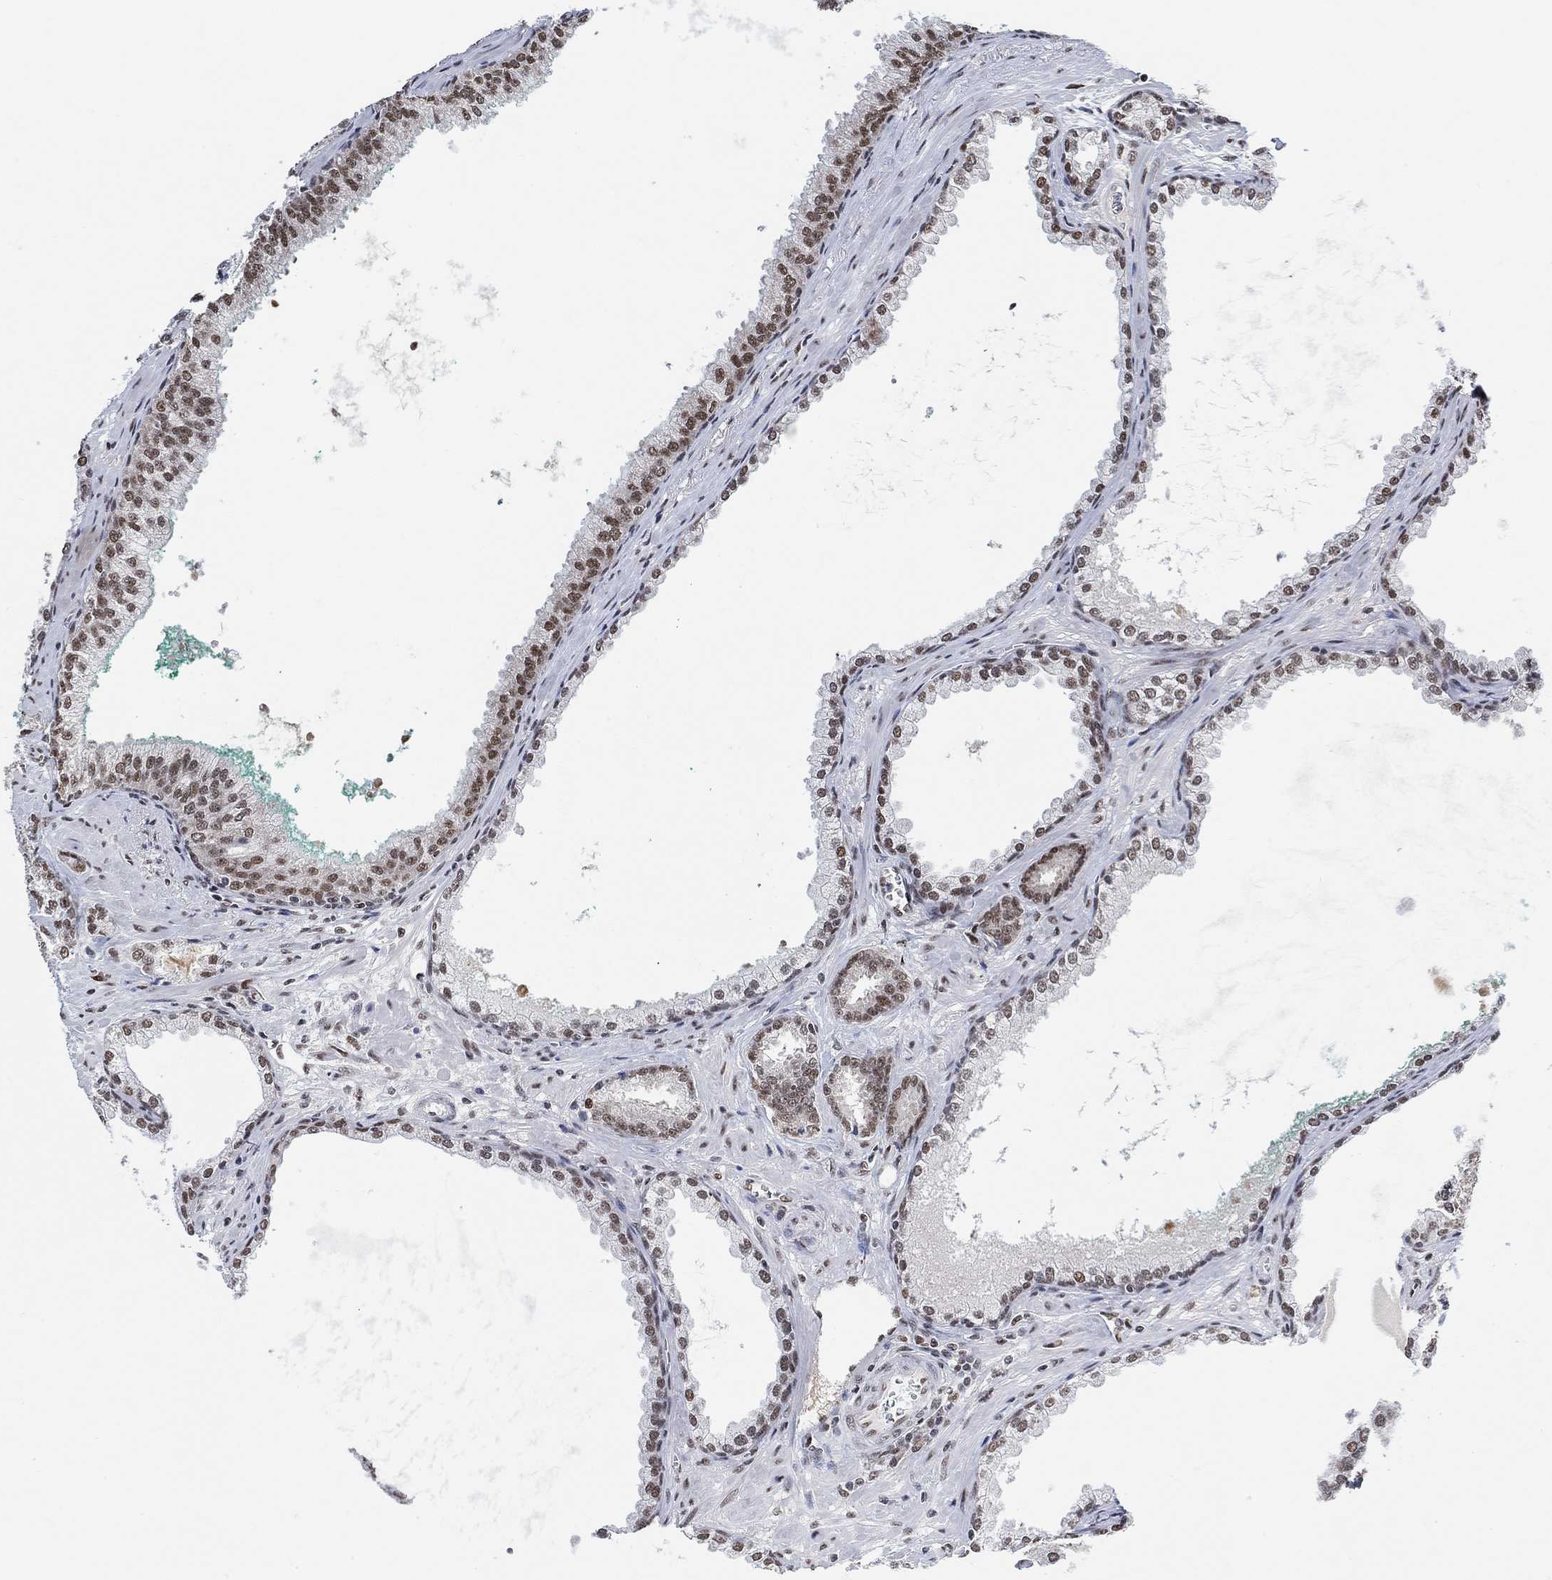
{"staining": {"intensity": "moderate", "quantity": "25%-75%", "location": "nuclear"}, "tissue": "prostate cancer", "cell_type": "Tumor cells", "image_type": "cancer", "snomed": [{"axis": "morphology", "description": "Adenocarcinoma, NOS"}, {"axis": "topography", "description": "Prostate"}], "caption": "High-power microscopy captured an IHC image of adenocarcinoma (prostate), revealing moderate nuclear staining in approximately 25%-75% of tumor cells.", "gene": "USP39", "patient": {"sex": "male", "age": 67}}